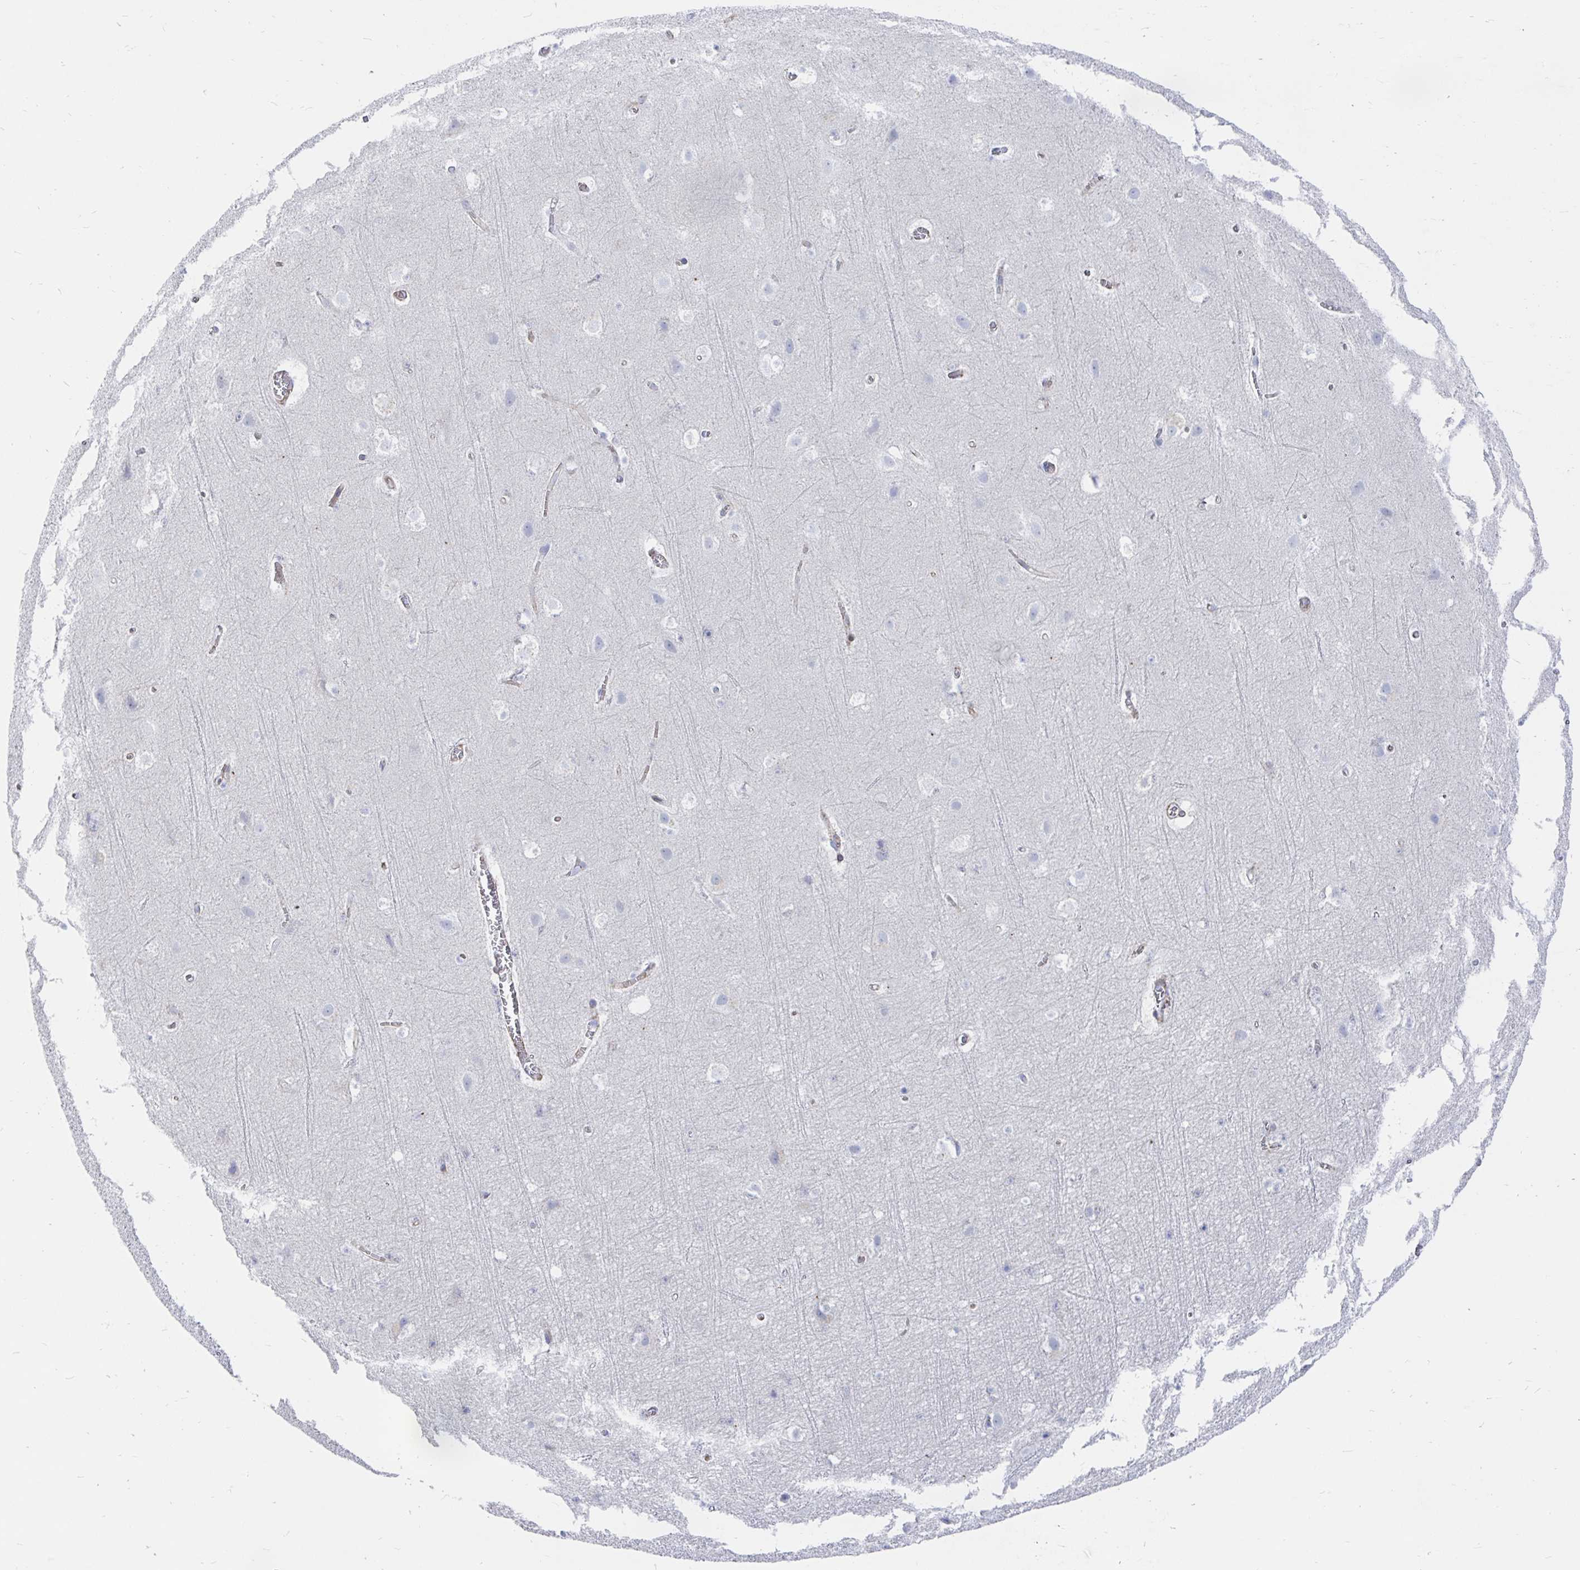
{"staining": {"intensity": "negative", "quantity": "none", "location": "none"}, "tissue": "cerebral cortex", "cell_type": "Endothelial cells", "image_type": "normal", "snomed": [{"axis": "morphology", "description": "Normal tissue, NOS"}, {"axis": "topography", "description": "Cerebral cortex"}], "caption": "An IHC micrograph of normal cerebral cortex is shown. There is no staining in endothelial cells of cerebral cortex.", "gene": "COX16", "patient": {"sex": "female", "age": 42}}